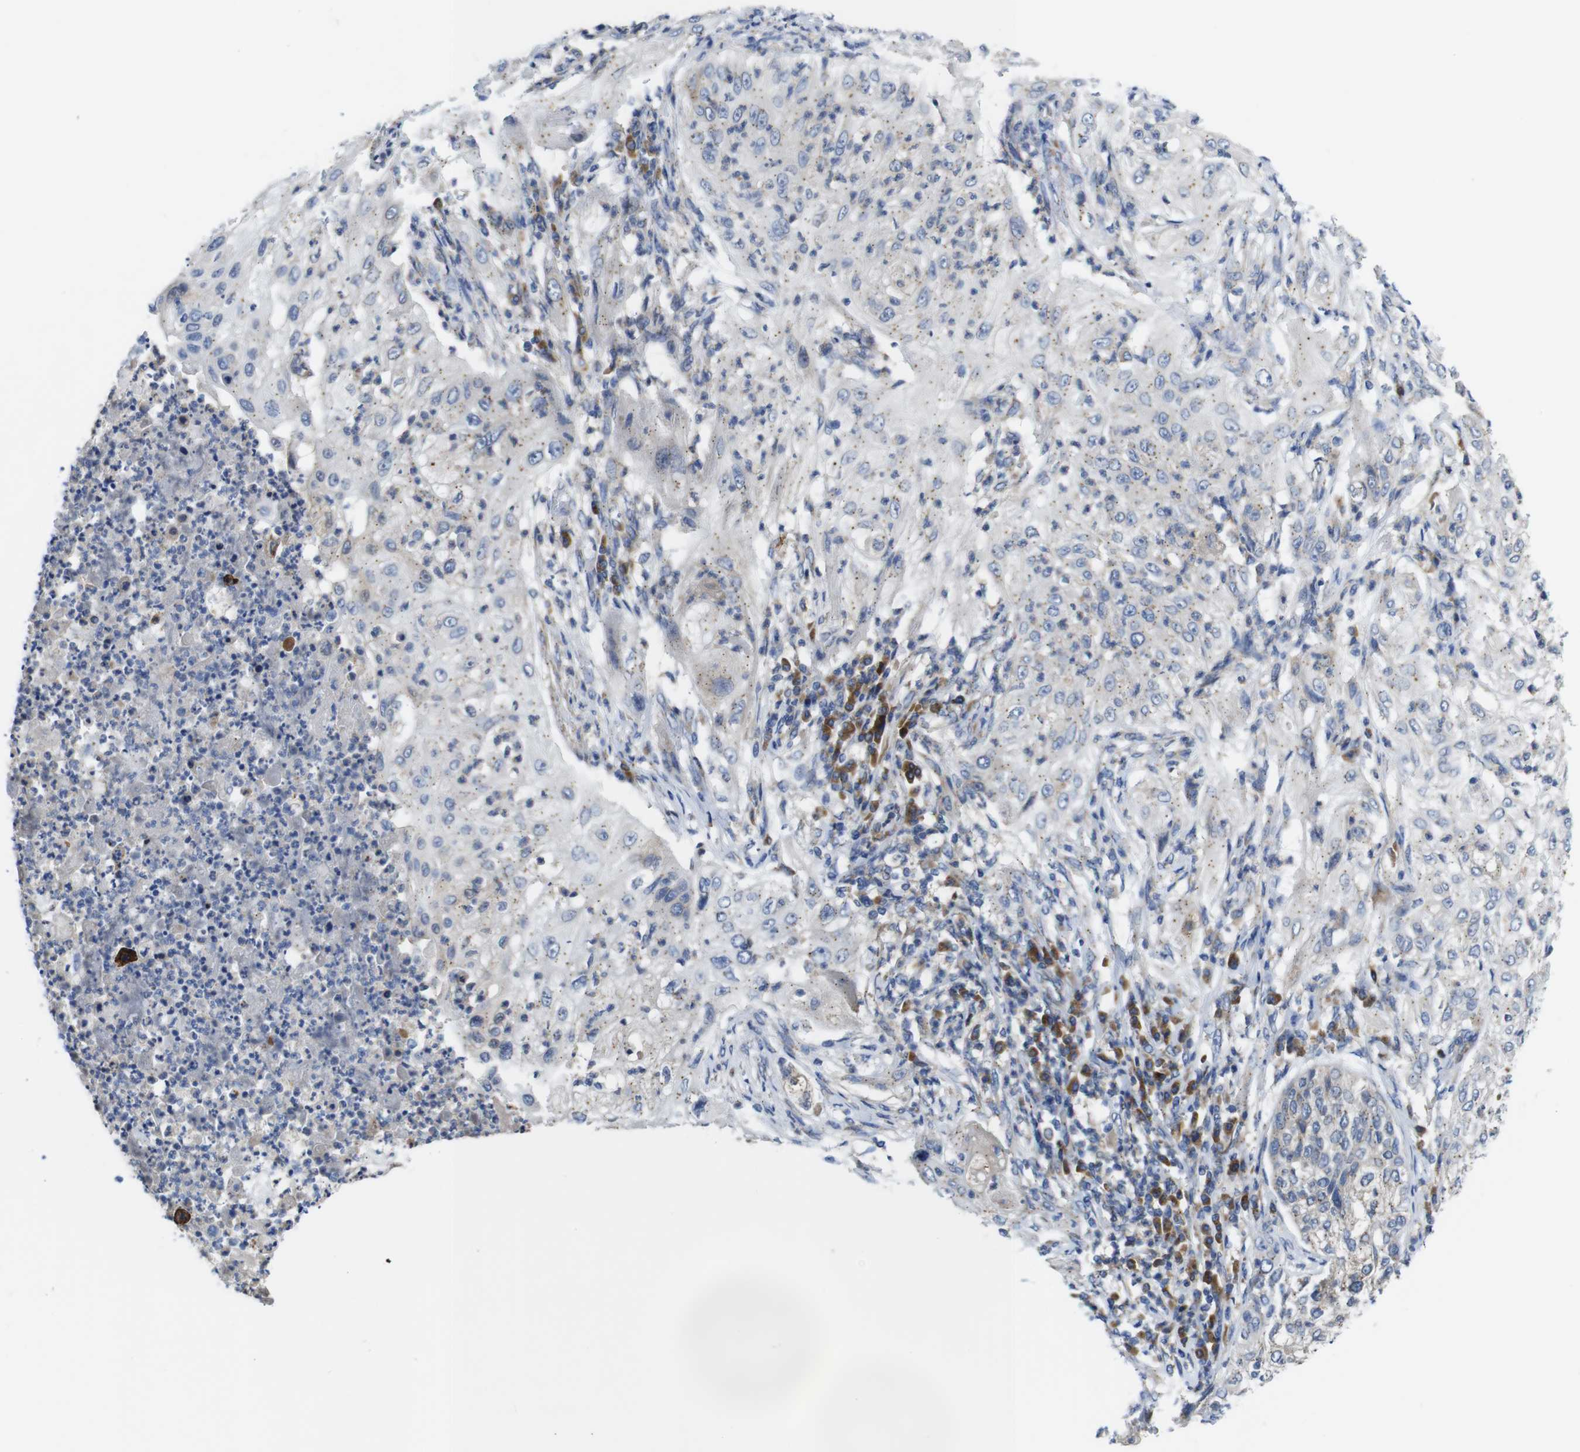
{"staining": {"intensity": "negative", "quantity": "none", "location": "none"}, "tissue": "lung cancer", "cell_type": "Tumor cells", "image_type": "cancer", "snomed": [{"axis": "morphology", "description": "Inflammation, NOS"}, {"axis": "morphology", "description": "Squamous cell carcinoma, NOS"}, {"axis": "topography", "description": "Lymph node"}, {"axis": "topography", "description": "Soft tissue"}, {"axis": "topography", "description": "Lung"}], "caption": "This is an immunohistochemistry image of lung squamous cell carcinoma. There is no expression in tumor cells.", "gene": "DDRGK1", "patient": {"sex": "male", "age": 66}}